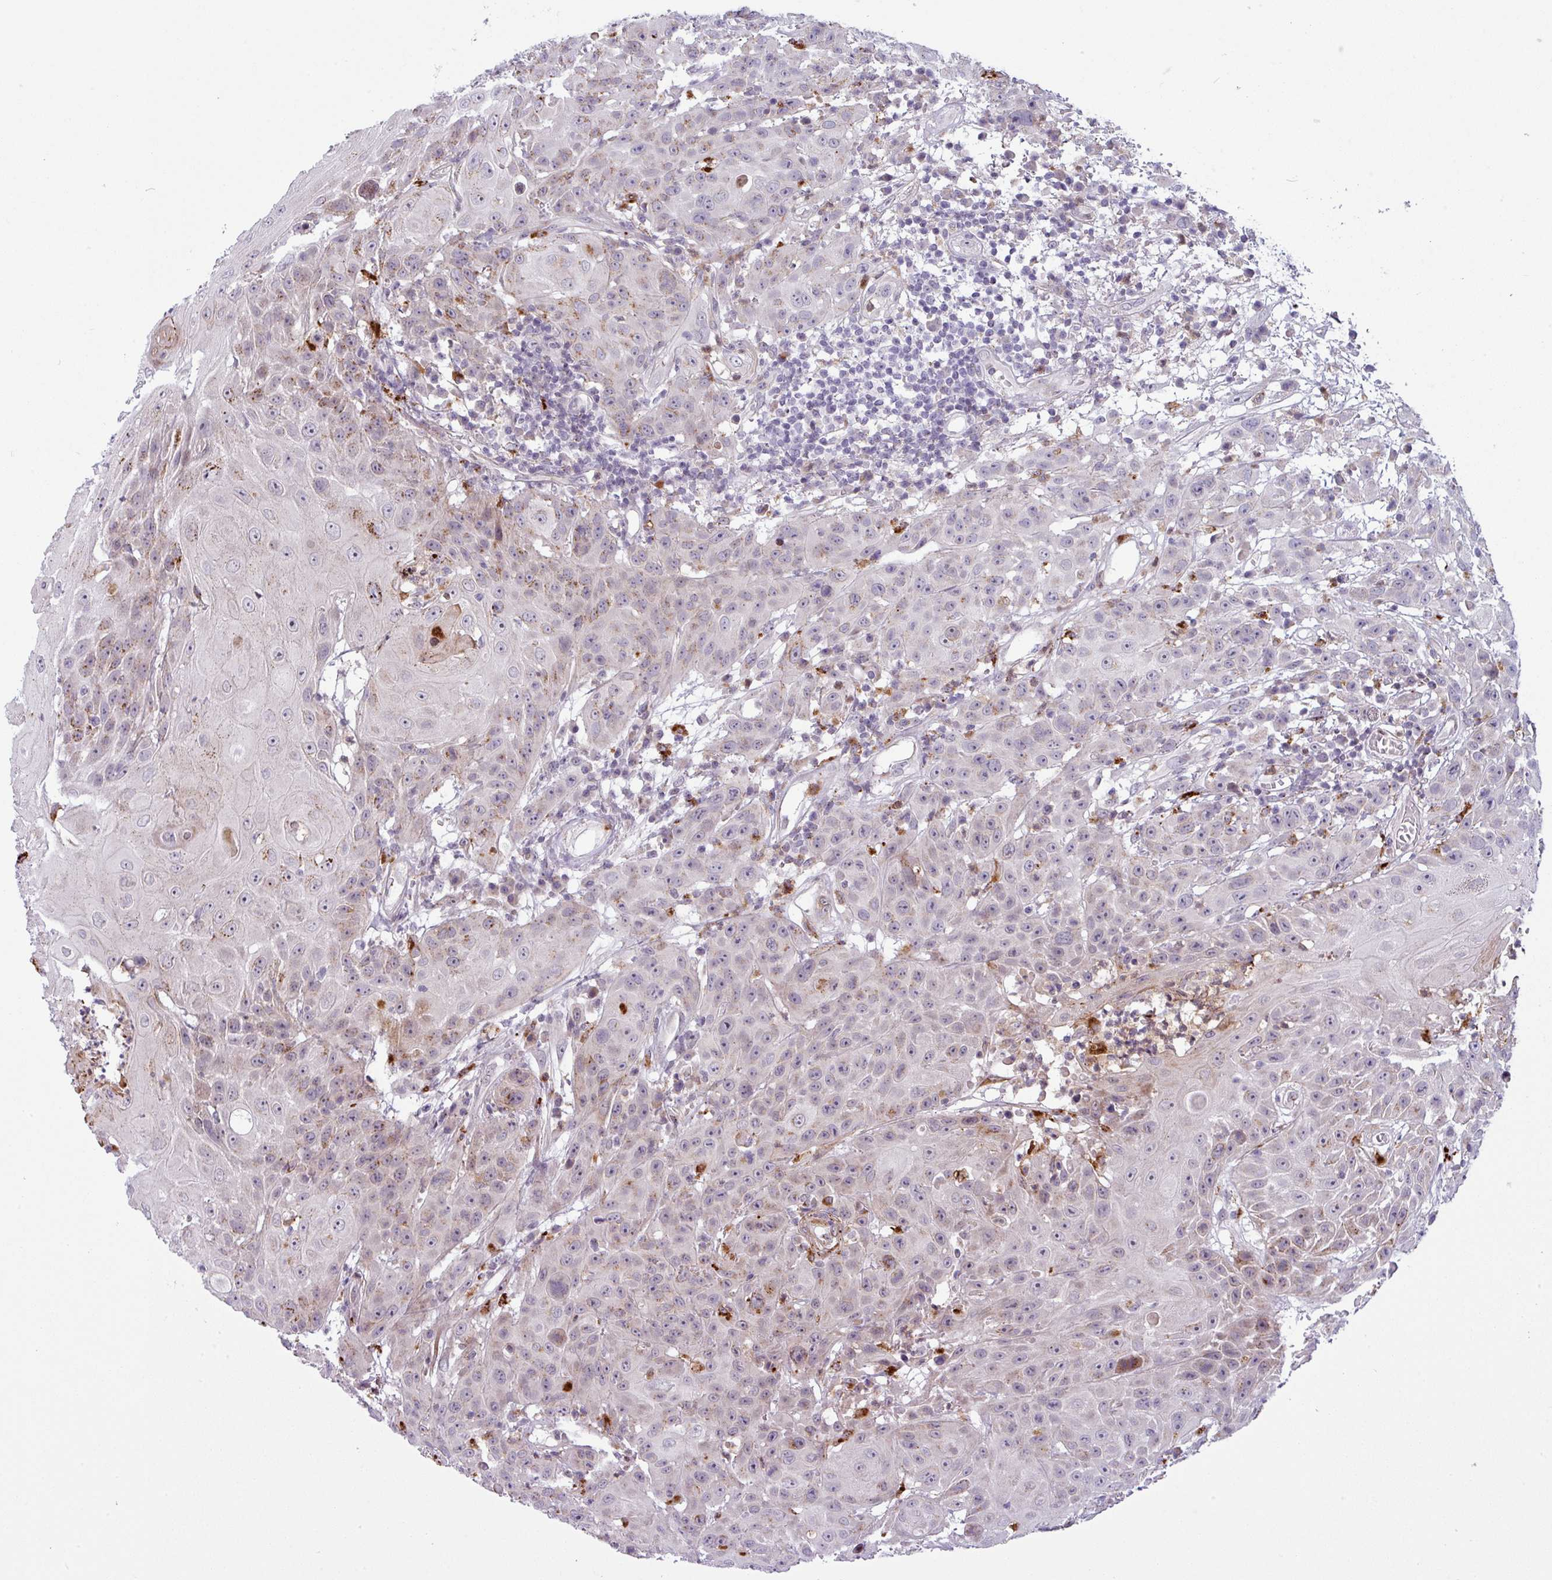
{"staining": {"intensity": "weak", "quantity": "25%-75%", "location": "cytoplasmic/membranous"}, "tissue": "head and neck cancer", "cell_type": "Tumor cells", "image_type": "cancer", "snomed": [{"axis": "morphology", "description": "Squamous cell carcinoma, NOS"}, {"axis": "topography", "description": "Skin"}, {"axis": "topography", "description": "Head-Neck"}], "caption": "Brown immunohistochemical staining in squamous cell carcinoma (head and neck) demonstrates weak cytoplasmic/membranous staining in about 25%-75% of tumor cells.", "gene": "MAP7D2", "patient": {"sex": "male", "age": 80}}